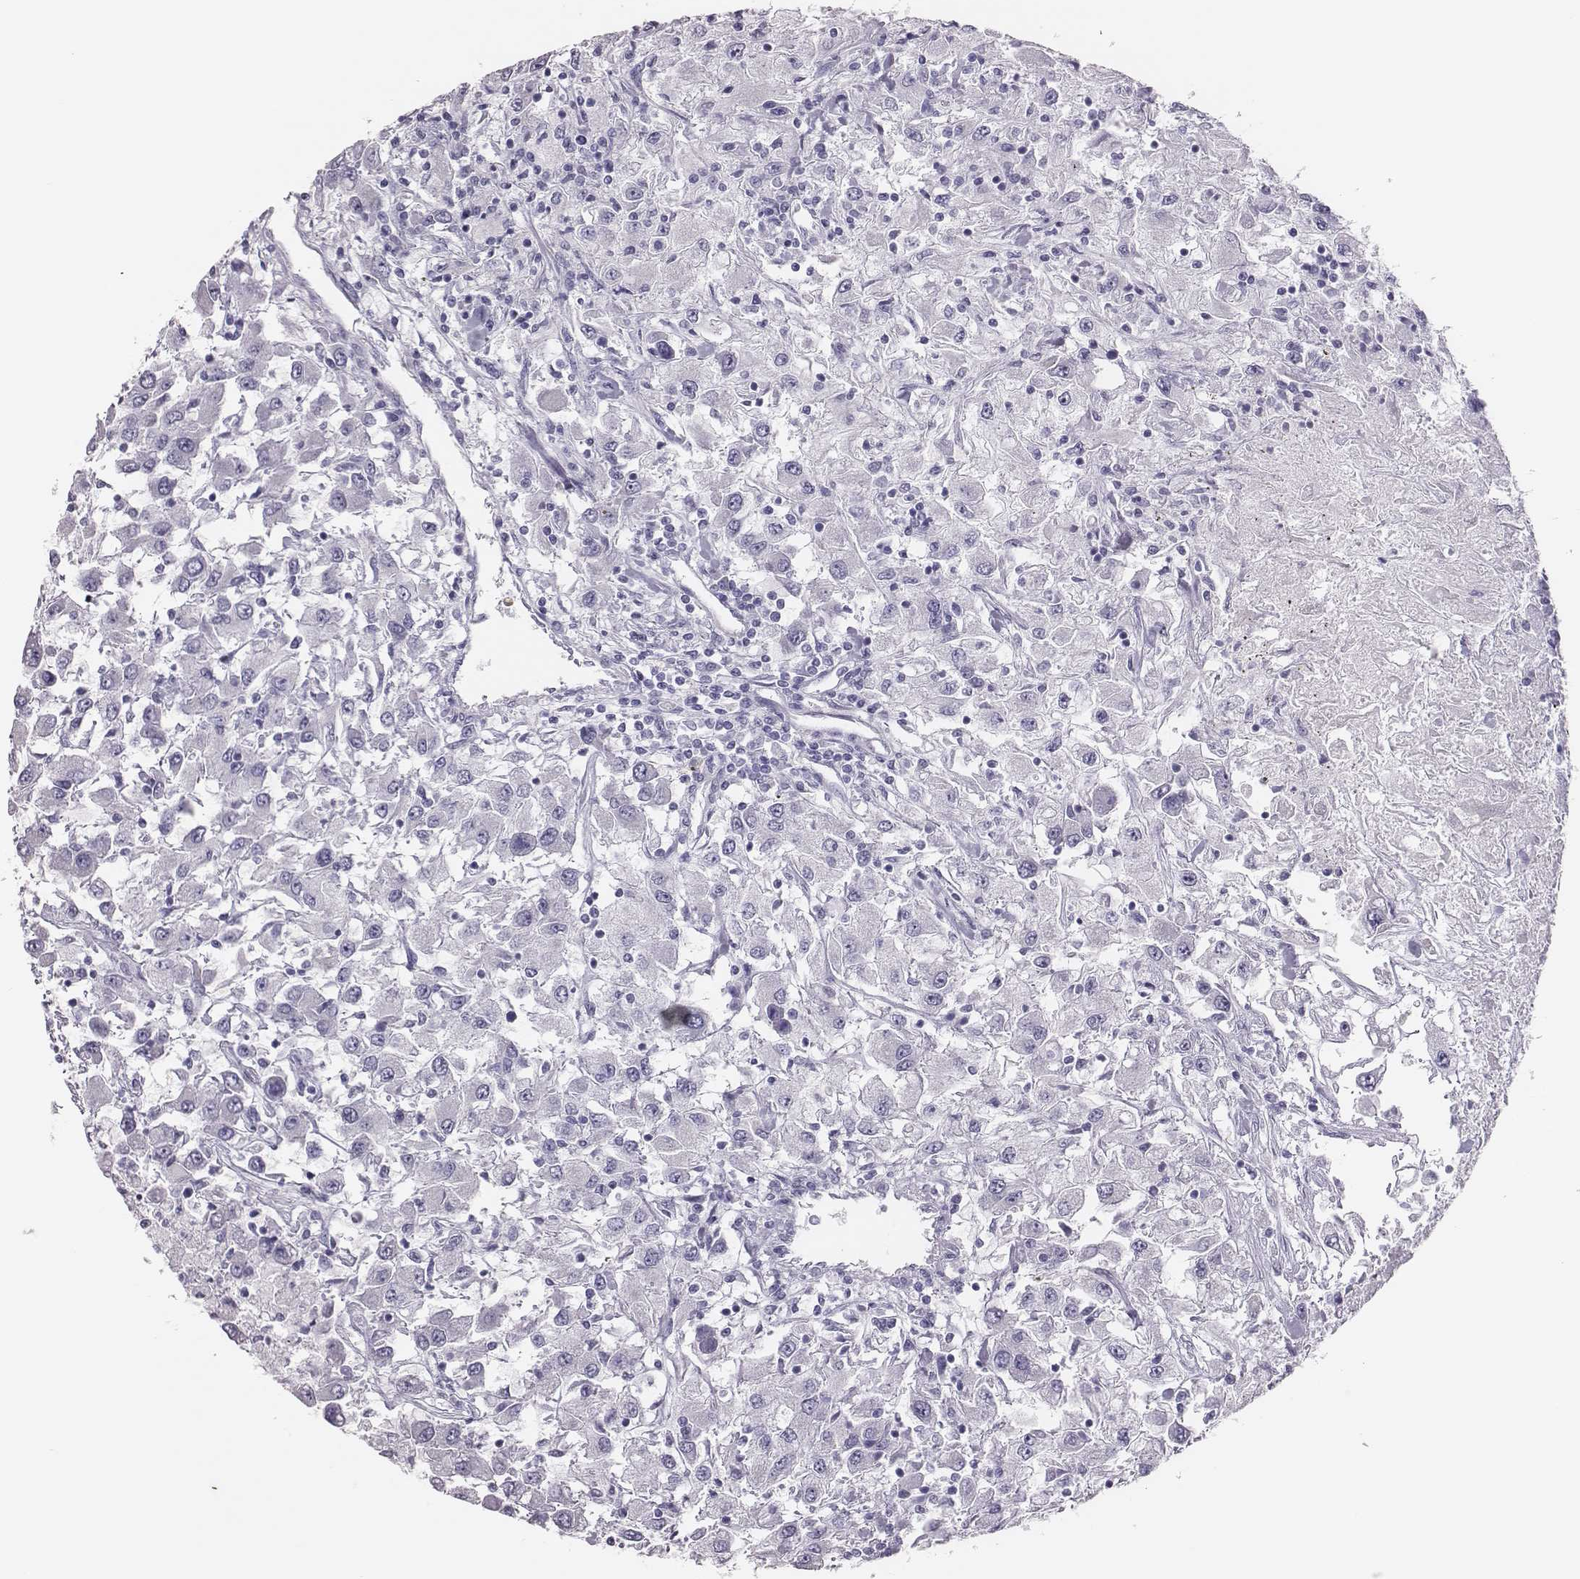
{"staining": {"intensity": "negative", "quantity": "none", "location": "none"}, "tissue": "renal cancer", "cell_type": "Tumor cells", "image_type": "cancer", "snomed": [{"axis": "morphology", "description": "Adenocarcinoma, NOS"}, {"axis": "topography", "description": "Kidney"}], "caption": "Histopathology image shows no significant protein positivity in tumor cells of adenocarcinoma (renal).", "gene": "SCML2", "patient": {"sex": "female", "age": 67}}